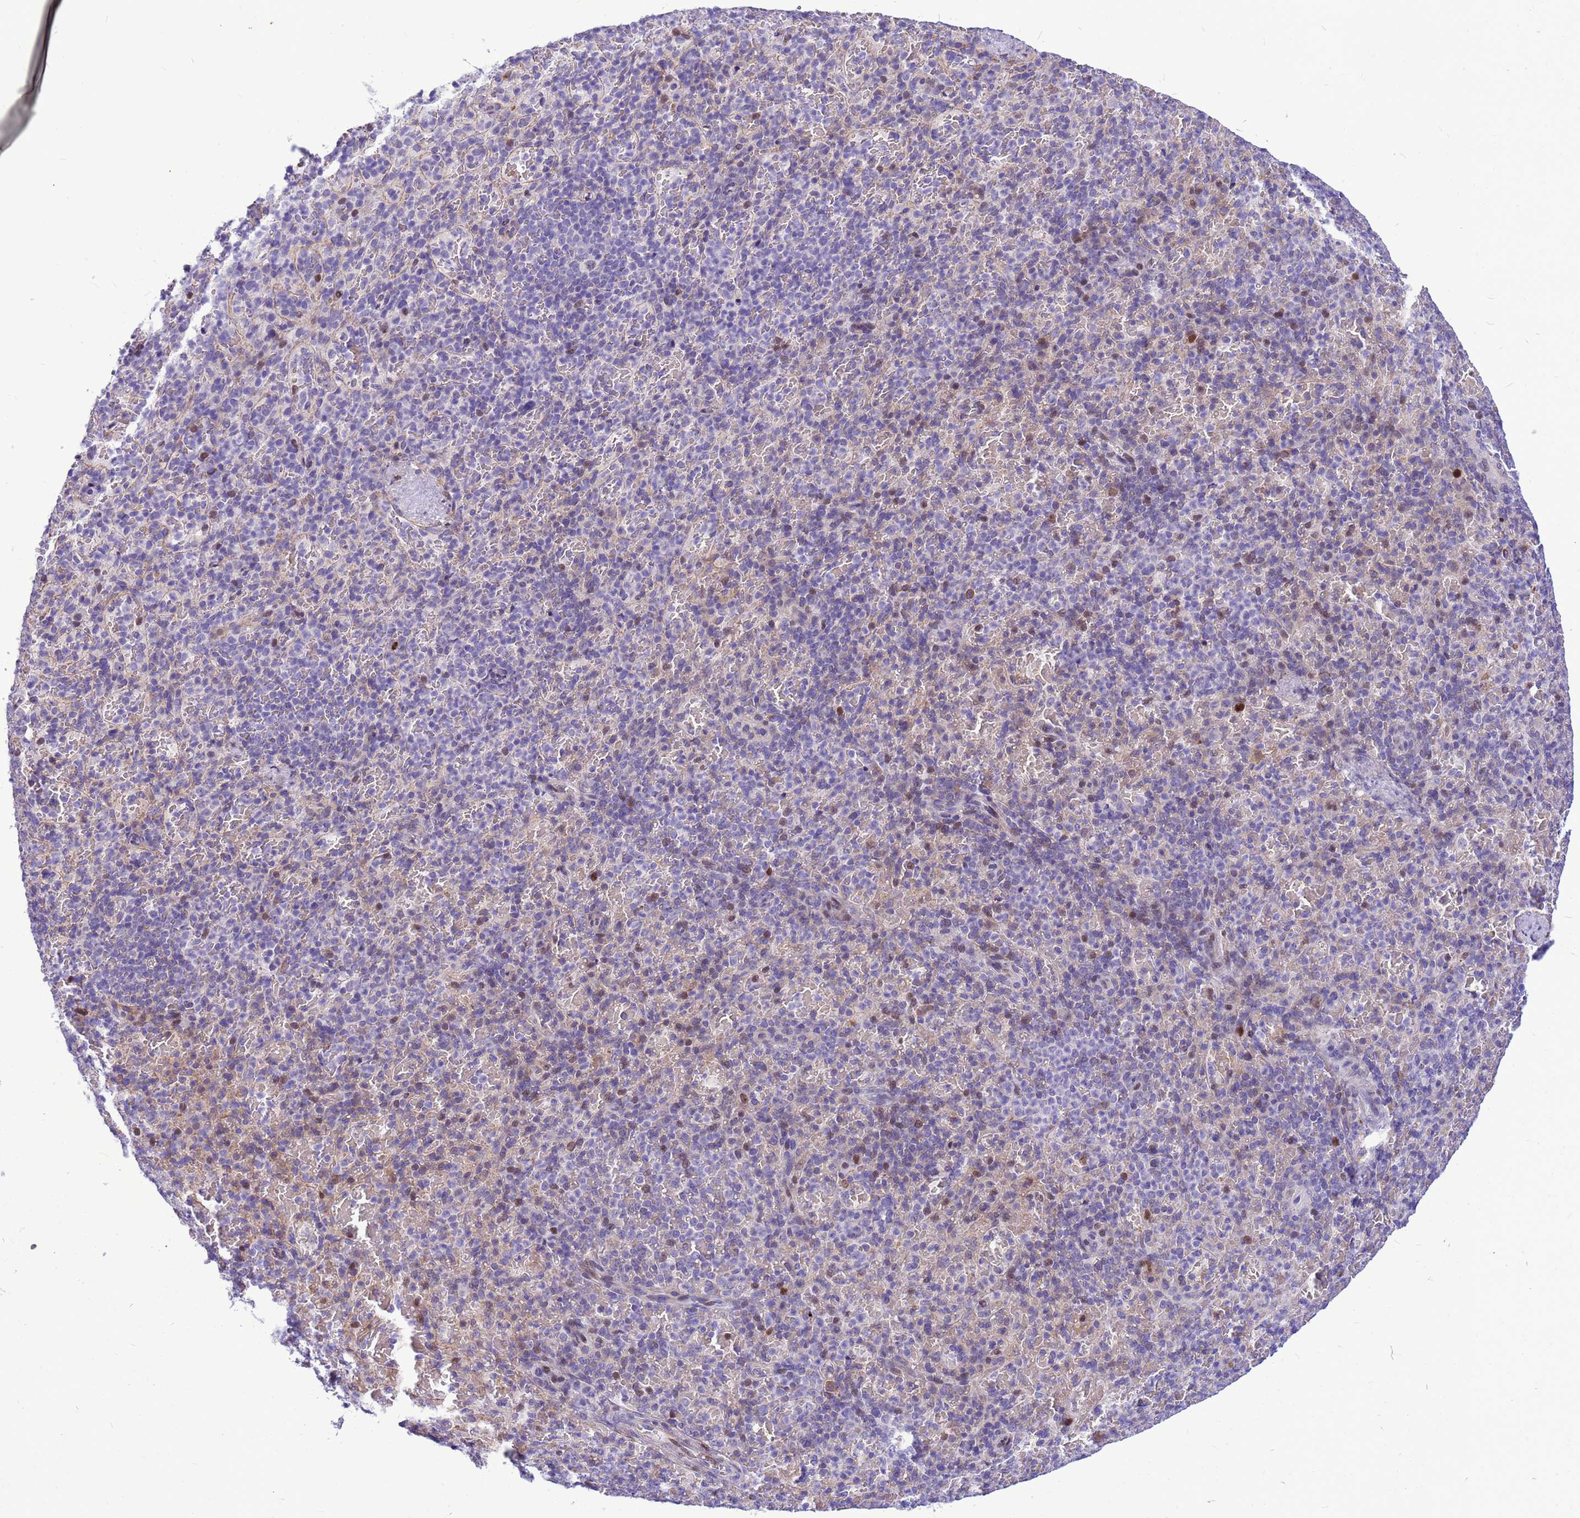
{"staining": {"intensity": "negative", "quantity": "none", "location": "none"}, "tissue": "spleen", "cell_type": "Cells in red pulp", "image_type": "normal", "snomed": [{"axis": "morphology", "description": "Normal tissue, NOS"}, {"axis": "topography", "description": "Spleen"}], "caption": "This is an immunohistochemistry photomicrograph of normal spleen. There is no staining in cells in red pulp.", "gene": "ADAMTS7", "patient": {"sex": "female", "age": 74}}